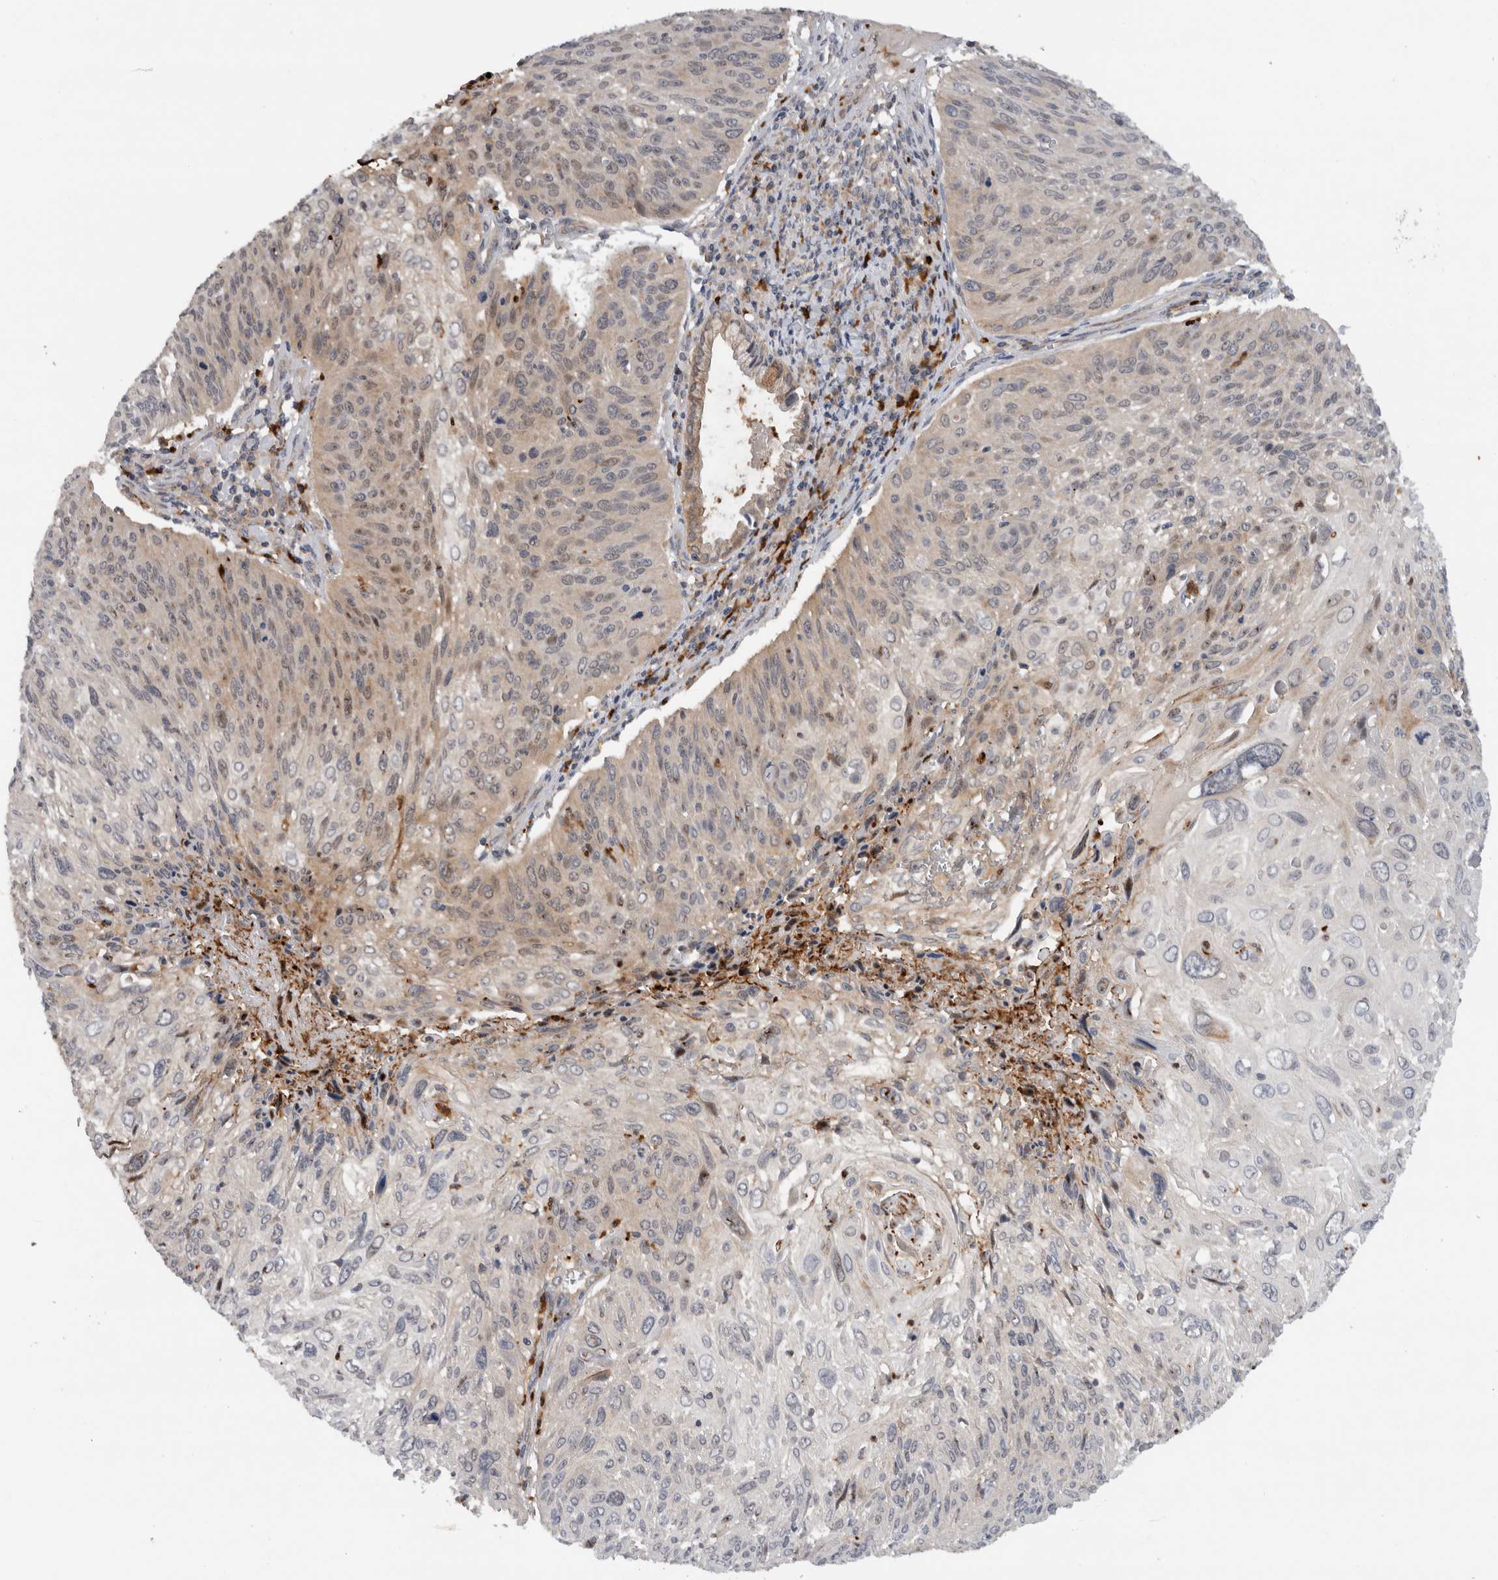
{"staining": {"intensity": "weak", "quantity": "<25%", "location": "cytoplasmic/membranous"}, "tissue": "cervical cancer", "cell_type": "Tumor cells", "image_type": "cancer", "snomed": [{"axis": "morphology", "description": "Squamous cell carcinoma, NOS"}, {"axis": "topography", "description": "Cervix"}], "caption": "There is no significant expression in tumor cells of squamous cell carcinoma (cervical). The staining is performed using DAB brown chromogen with nuclei counter-stained in using hematoxylin.", "gene": "PDCD2", "patient": {"sex": "female", "age": 51}}